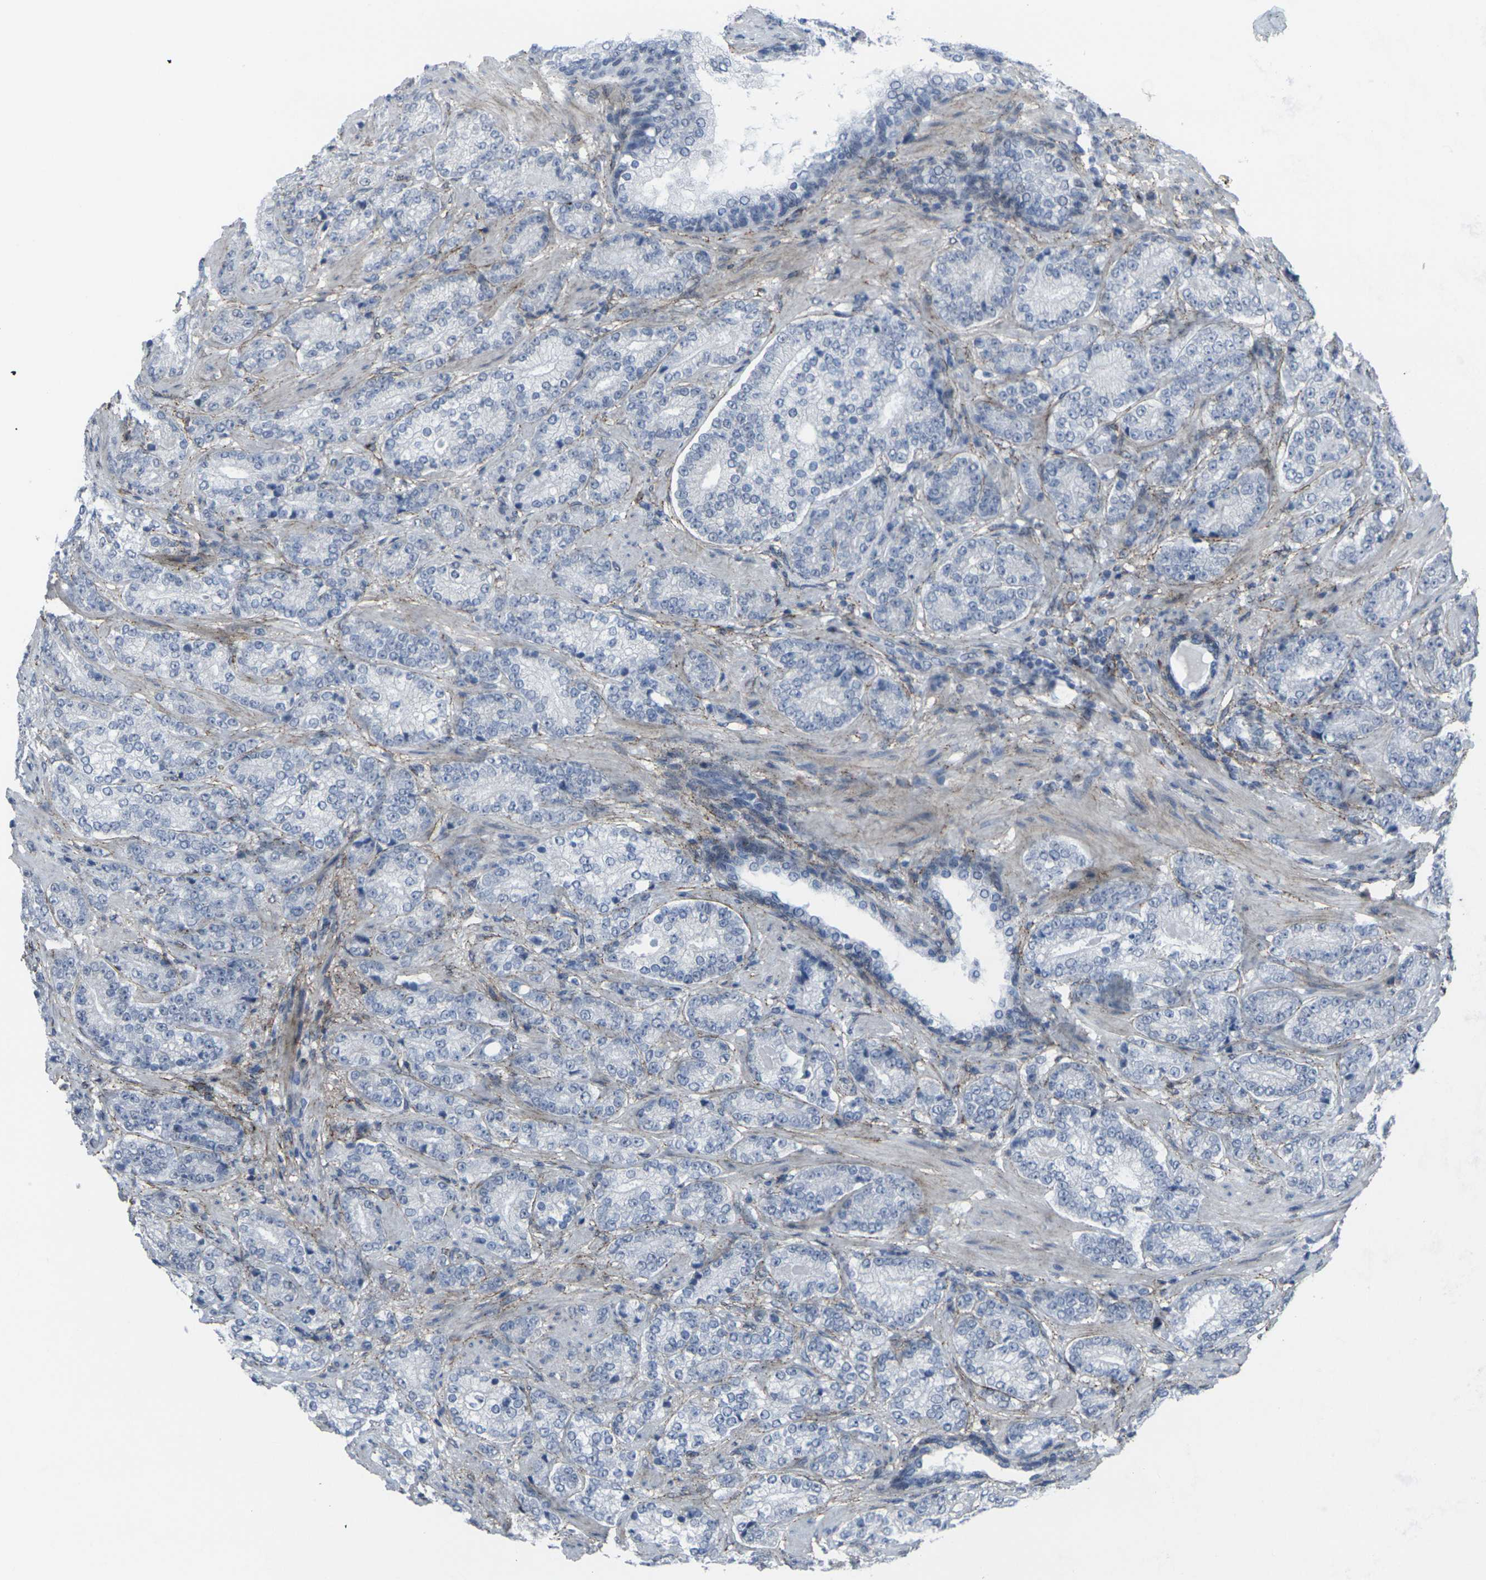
{"staining": {"intensity": "negative", "quantity": "none", "location": "none"}, "tissue": "prostate cancer", "cell_type": "Tumor cells", "image_type": "cancer", "snomed": [{"axis": "morphology", "description": "Adenocarcinoma, High grade"}, {"axis": "topography", "description": "Prostate"}], "caption": "Protein analysis of prostate high-grade adenocarcinoma reveals no significant expression in tumor cells.", "gene": "CDH11", "patient": {"sex": "male", "age": 61}}